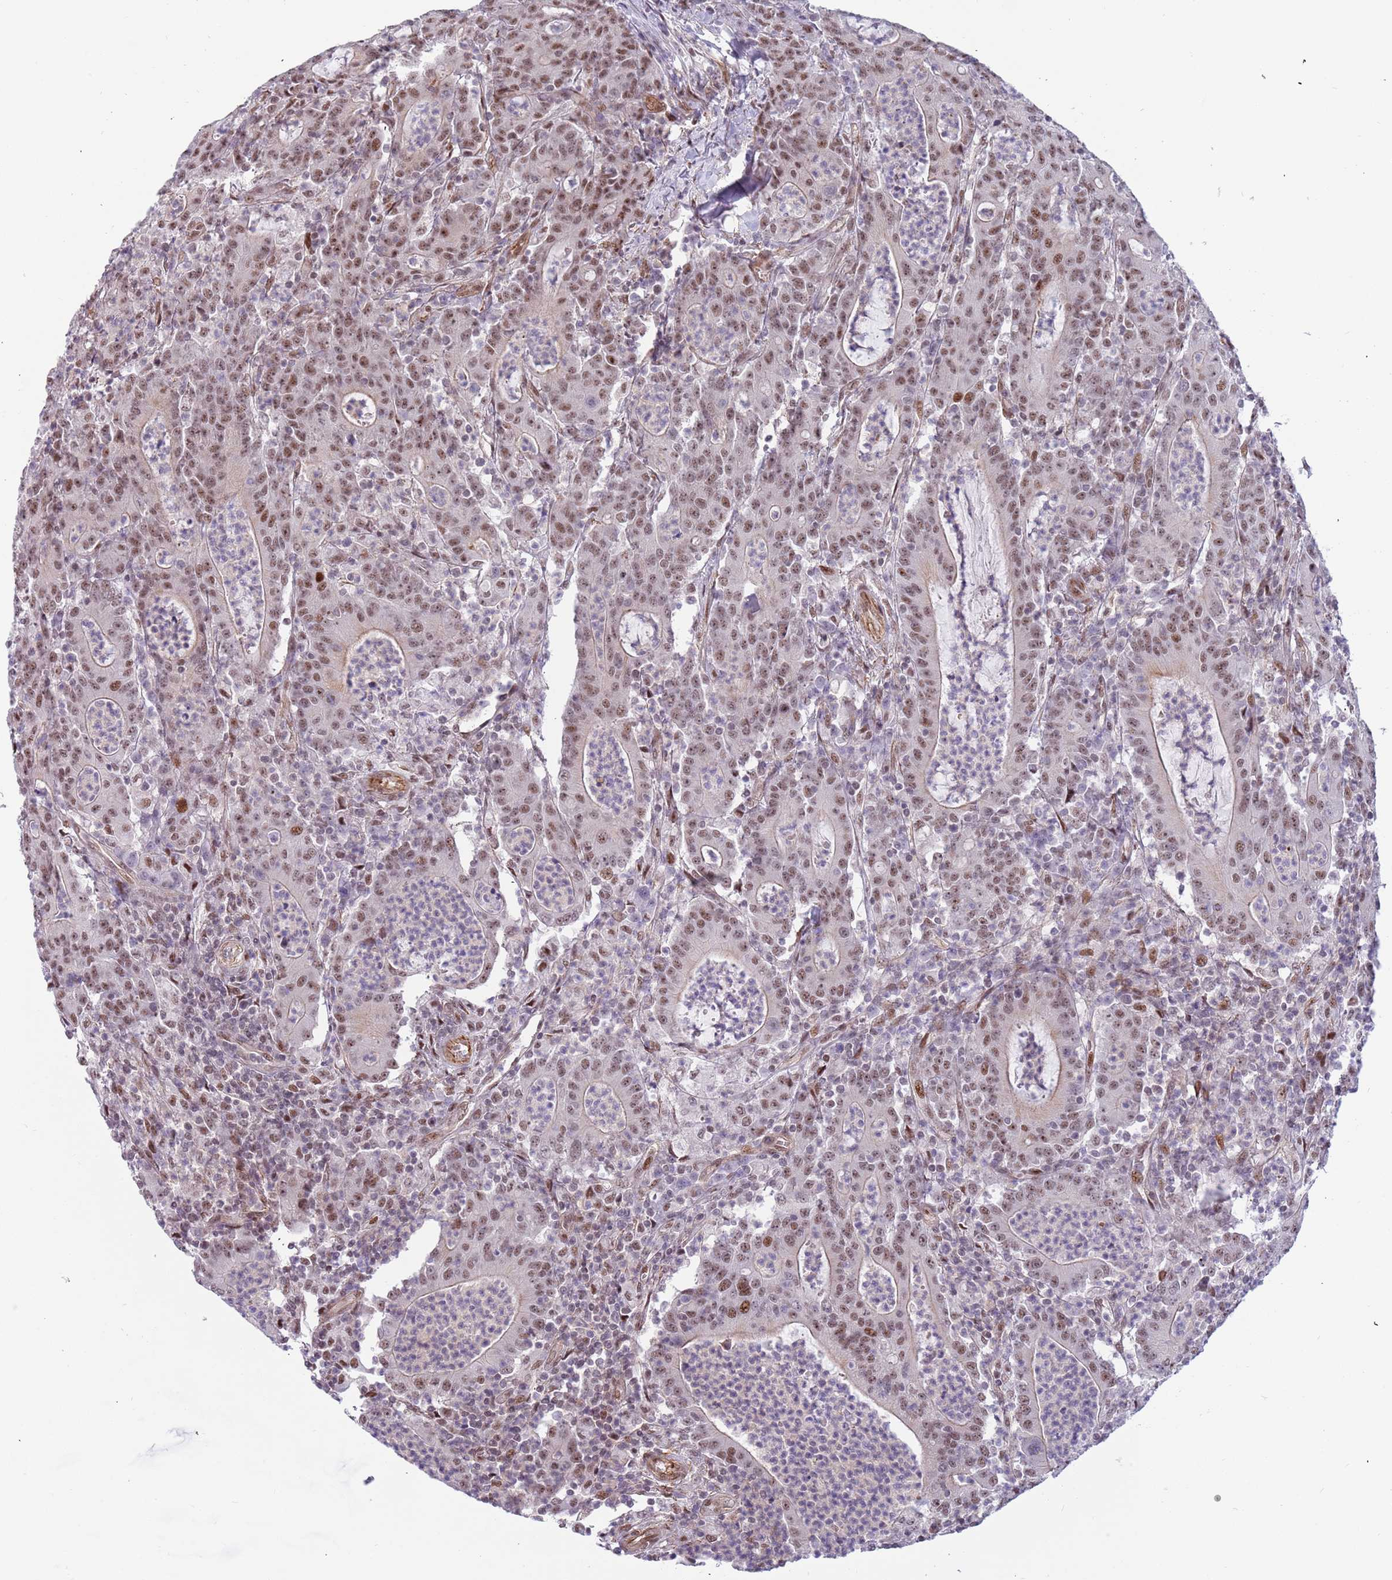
{"staining": {"intensity": "moderate", "quantity": ">75%", "location": "nuclear"}, "tissue": "colorectal cancer", "cell_type": "Tumor cells", "image_type": "cancer", "snomed": [{"axis": "morphology", "description": "Adenocarcinoma, NOS"}, {"axis": "topography", "description": "Colon"}], "caption": "About >75% of tumor cells in colorectal cancer (adenocarcinoma) display moderate nuclear protein expression as visualized by brown immunohistochemical staining.", "gene": "LRMDA", "patient": {"sex": "male", "age": 83}}